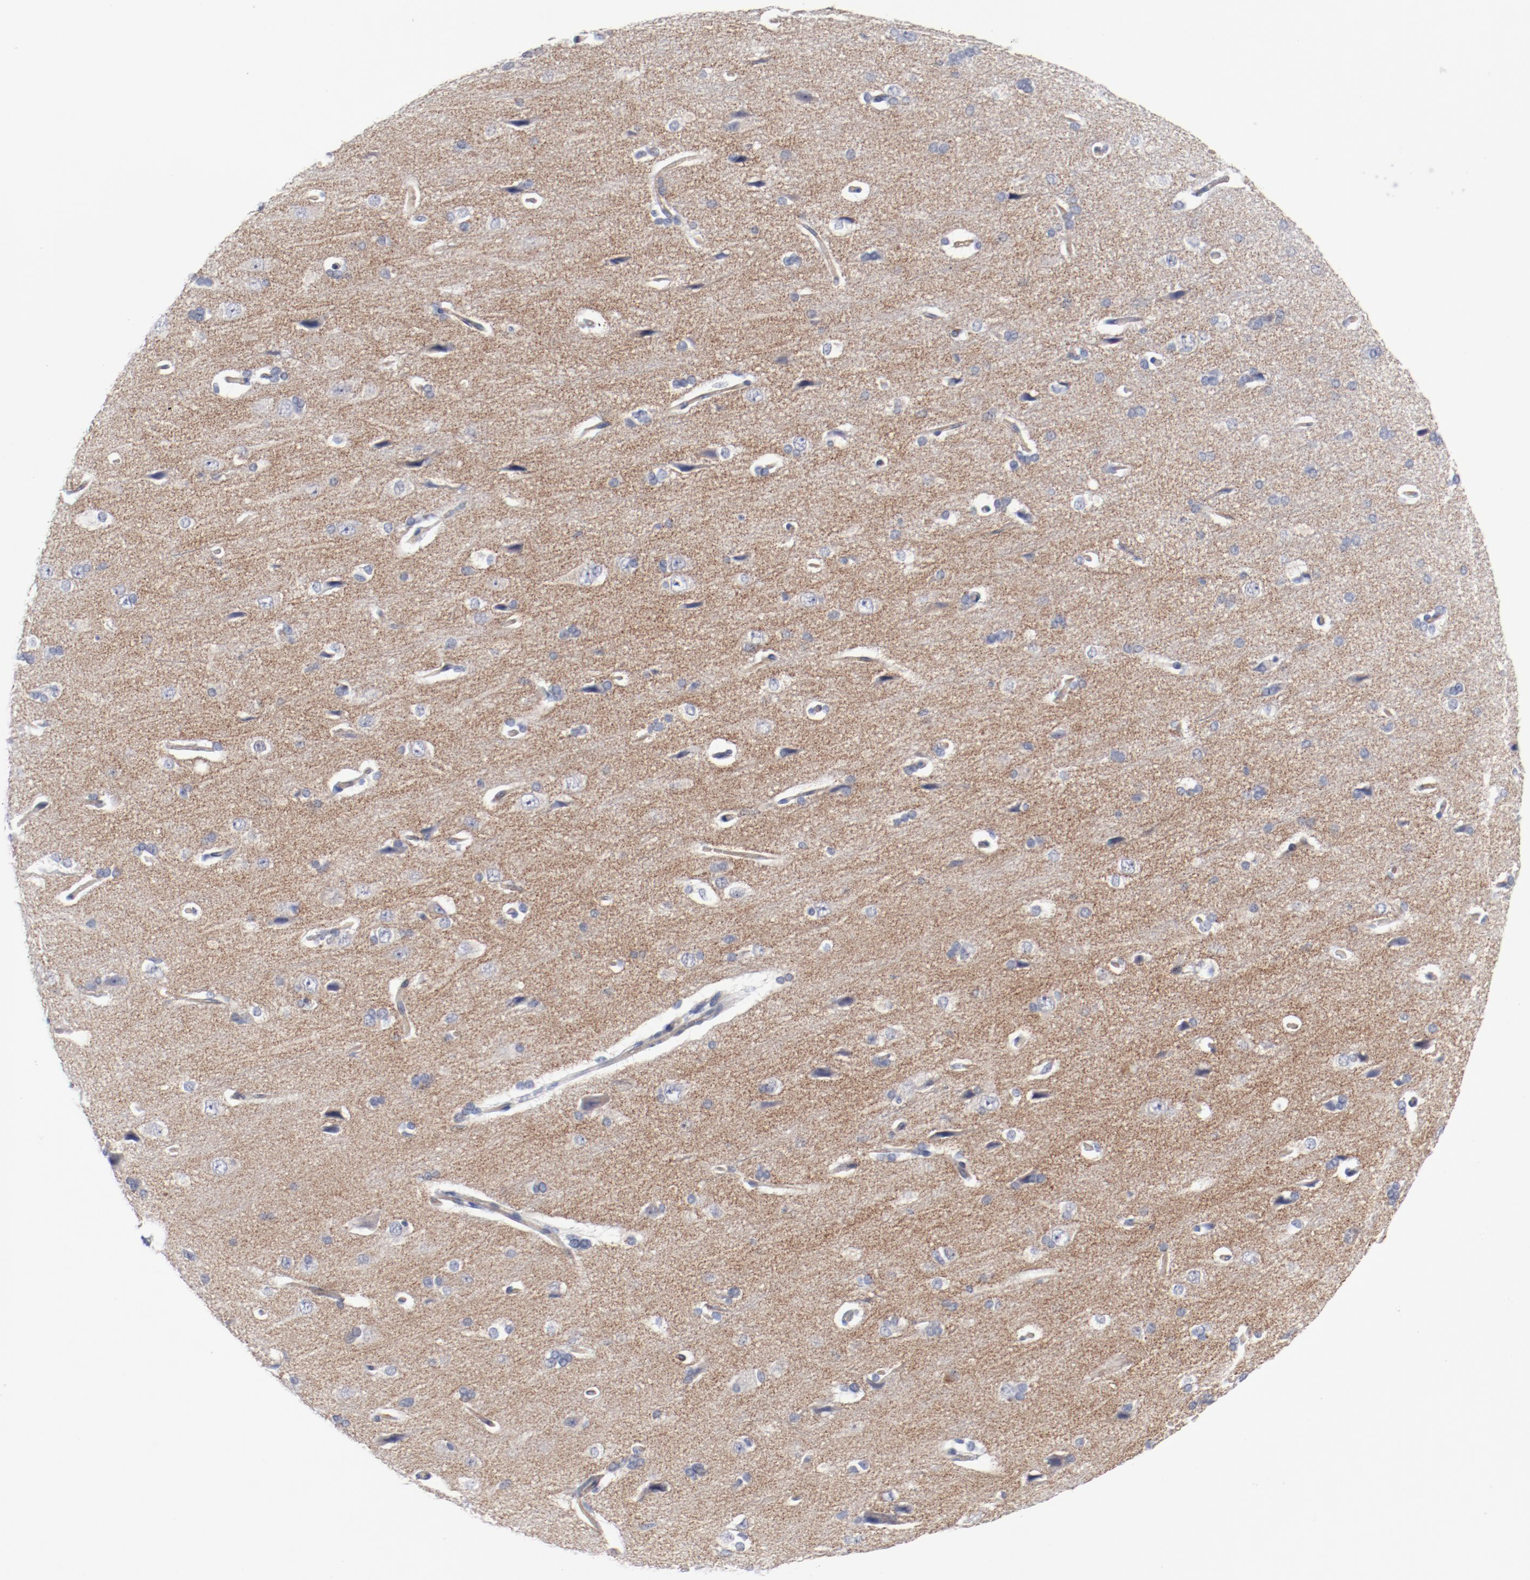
{"staining": {"intensity": "weak", "quantity": ">75%", "location": "cytoplasmic/membranous"}, "tissue": "cerebral cortex", "cell_type": "Endothelial cells", "image_type": "normal", "snomed": [{"axis": "morphology", "description": "Normal tissue, NOS"}, {"axis": "topography", "description": "Cerebral cortex"}], "caption": "Immunohistochemical staining of normal human cerebral cortex demonstrates weak cytoplasmic/membranous protein expression in about >75% of endothelial cells.", "gene": "SHANK3", "patient": {"sex": "male", "age": 62}}